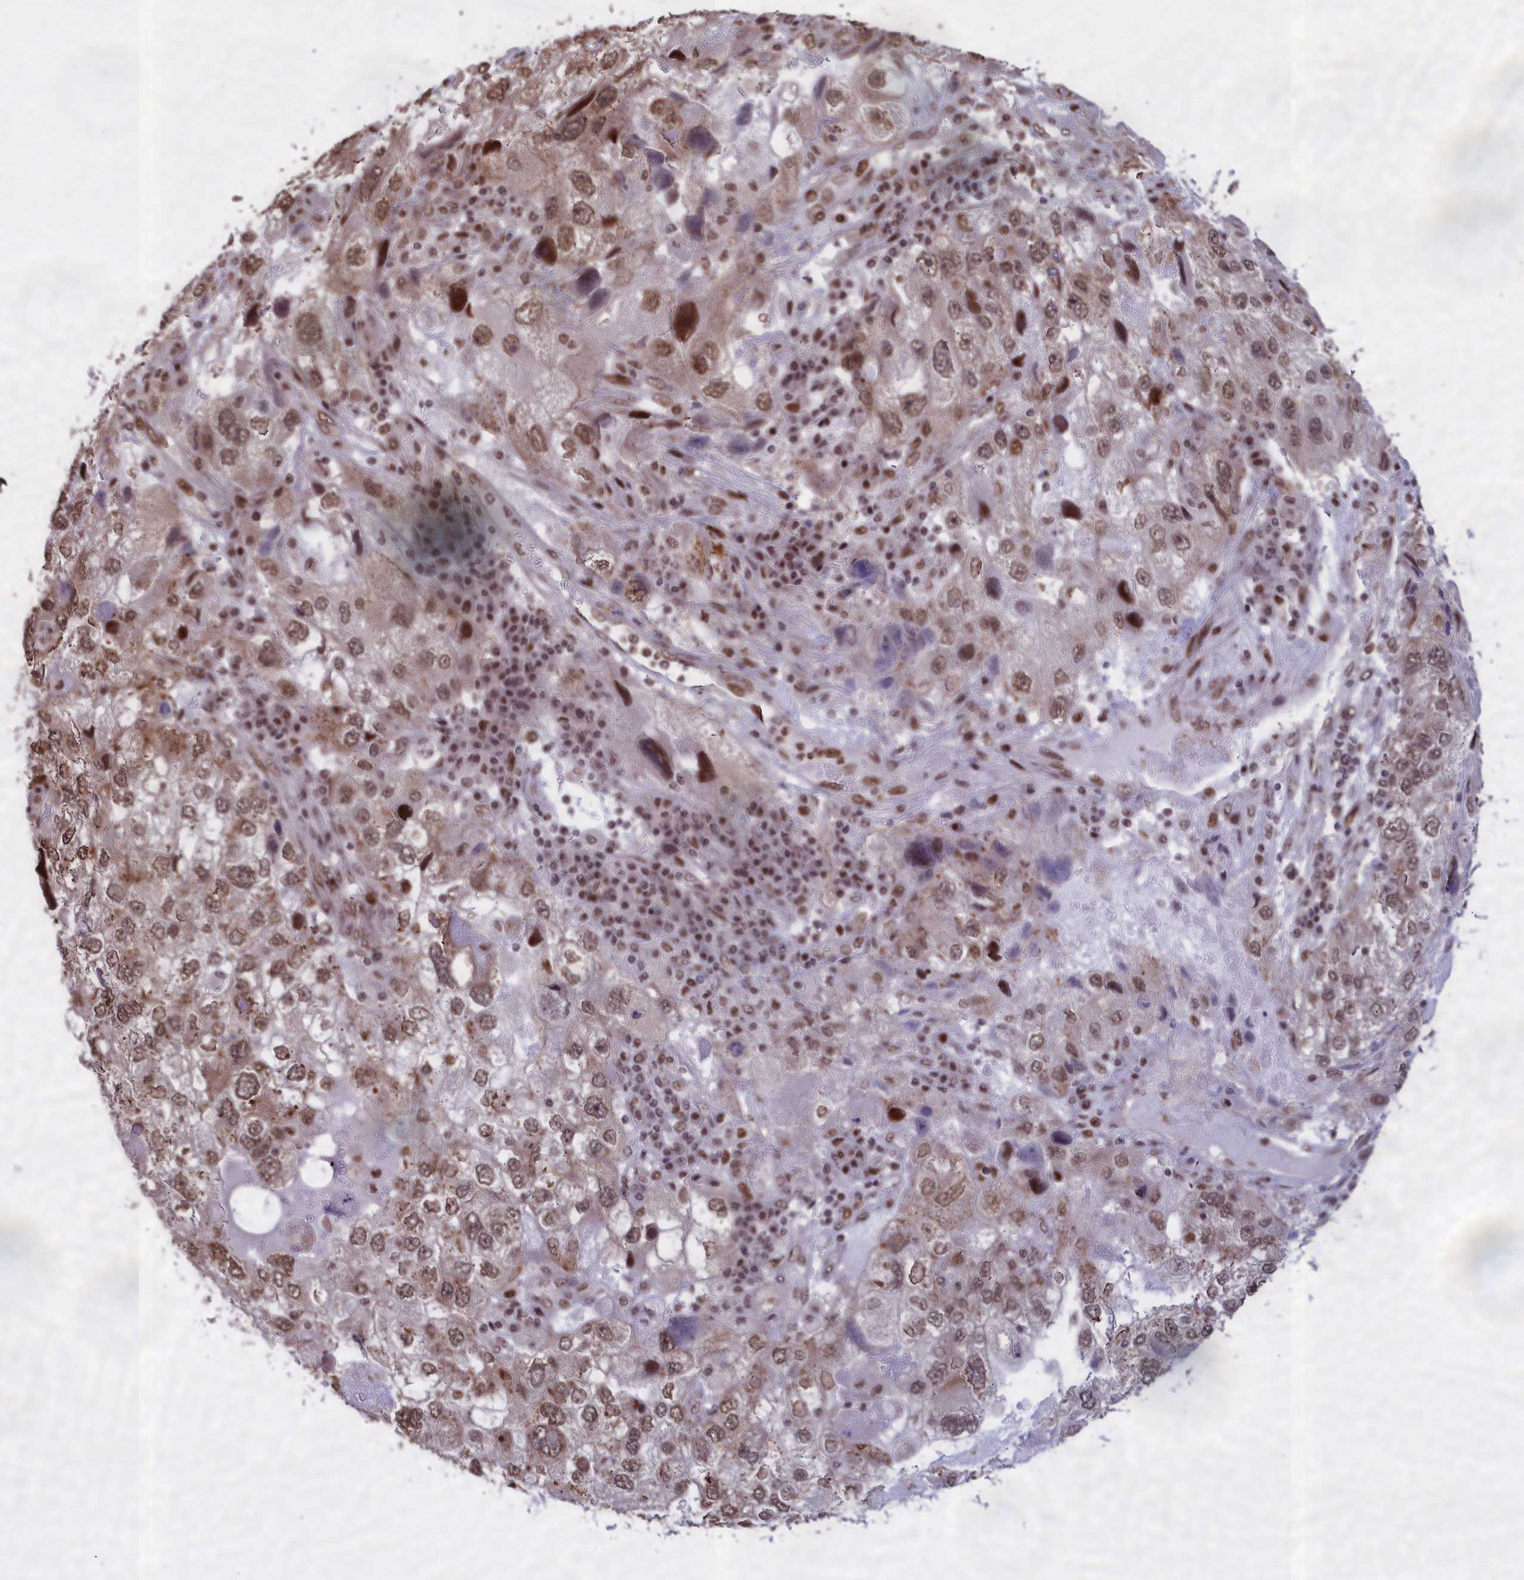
{"staining": {"intensity": "moderate", "quantity": ">75%", "location": "nuclear"}, "tissue": "endometrial cancer", "cell_type": "Tumor cells", "image_type": "cancer", "snomed": [{"axis": "morphology", "description": "Adenocarcinoma, NOS"}, {"axis": "topography", "description": "Endometrium"}], "caption": "Brown immunohistochemical staining in adenocarcinoma (endometrial) displays moderate nuclear positivity in approximately >75% of tumor cells.", "gene": "RELB", "patient": {"sex": "female", "age": 49}}